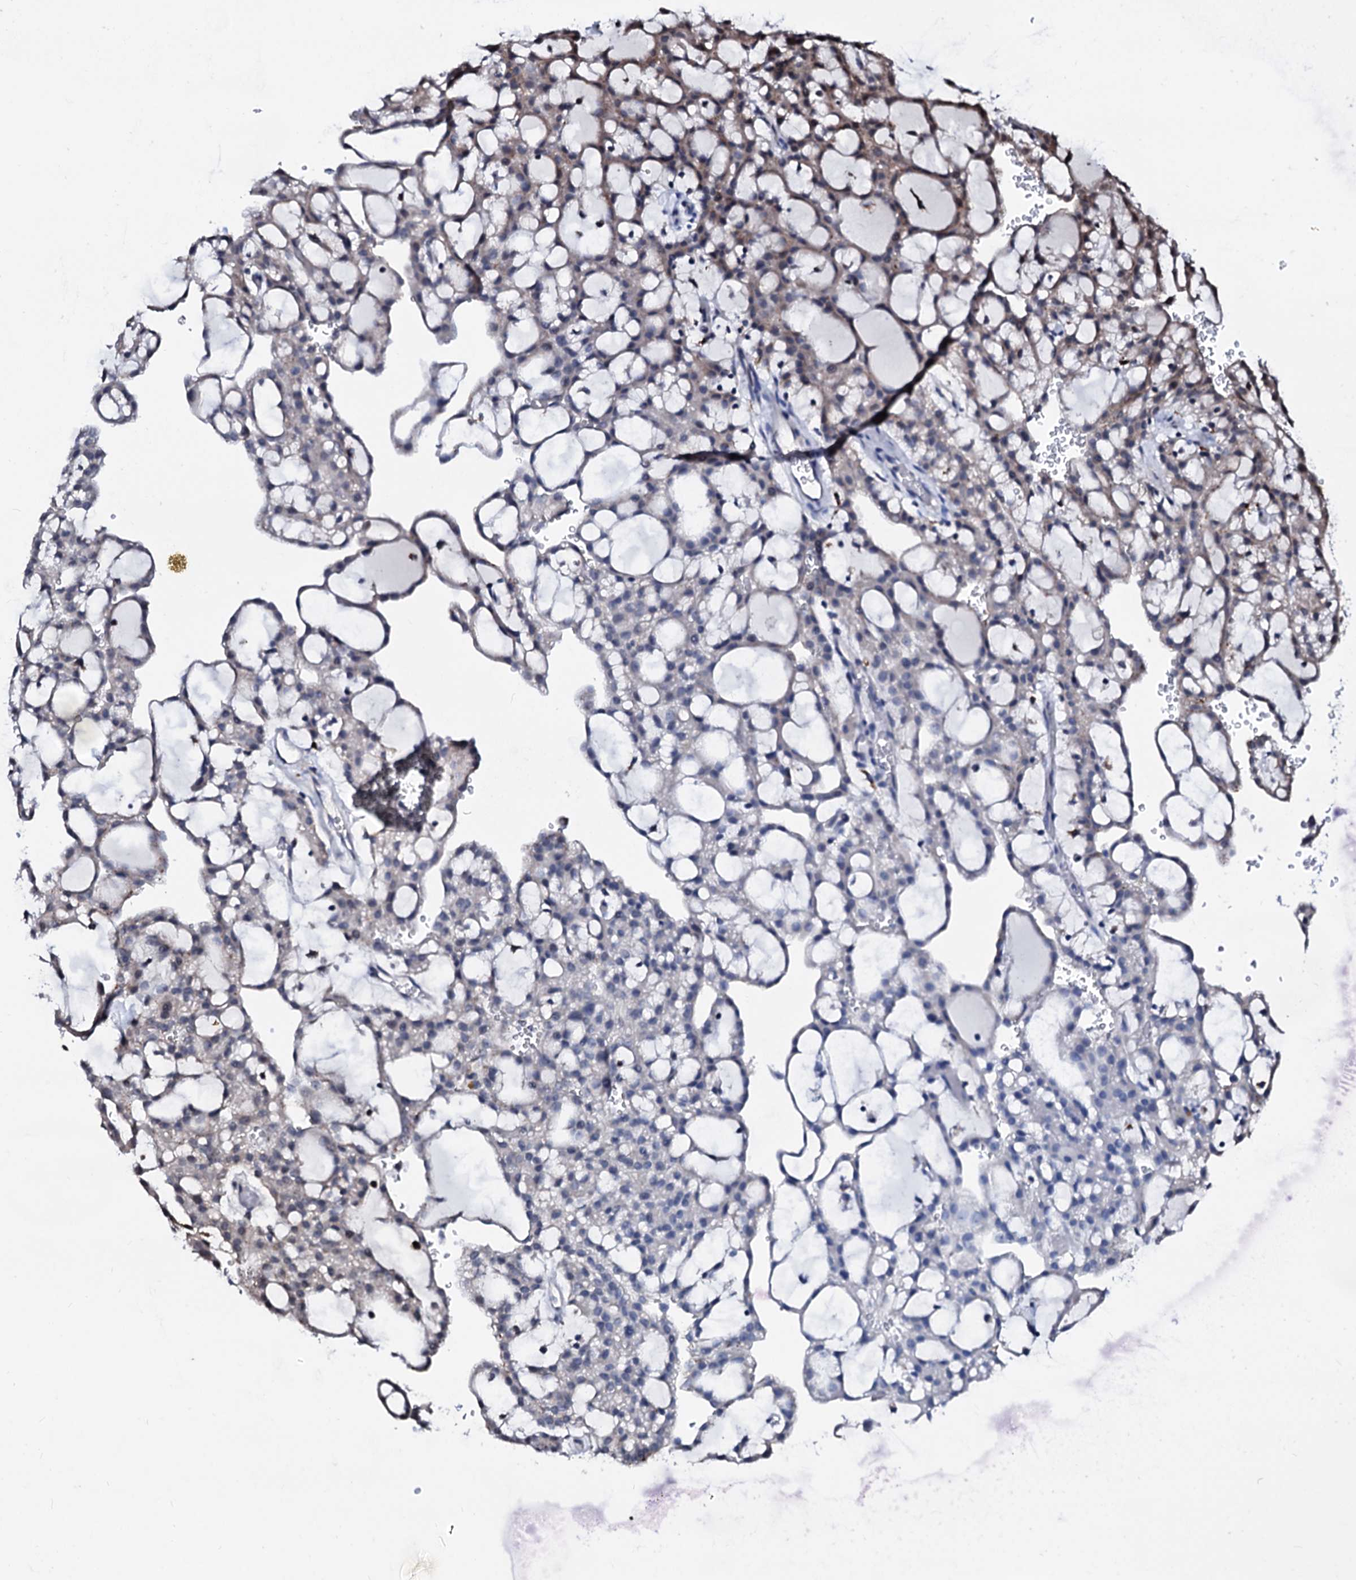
{"staining": {"intensity": "weak", "quantity": "25%-75%", "location": "cytoplasmic/membranous,nuclear"}, "tissue": "renal cancer", "cell_type": "Tumor cells", "image_type": "cancer", "snomed": [{"axis": "morphology", "description": "Adenocarcinoma, NOS"}, {"axis": "topography", "description": "Kidney"}], "caption": "The immunohistochemical stain highlights weak cytoplasmic/membranous and nuclear positivity in tumor cells of renal cancer (adenocarcinoma) tissue.", "gene": "LSM11", "patient": {"sex": "male", "age": 63}}